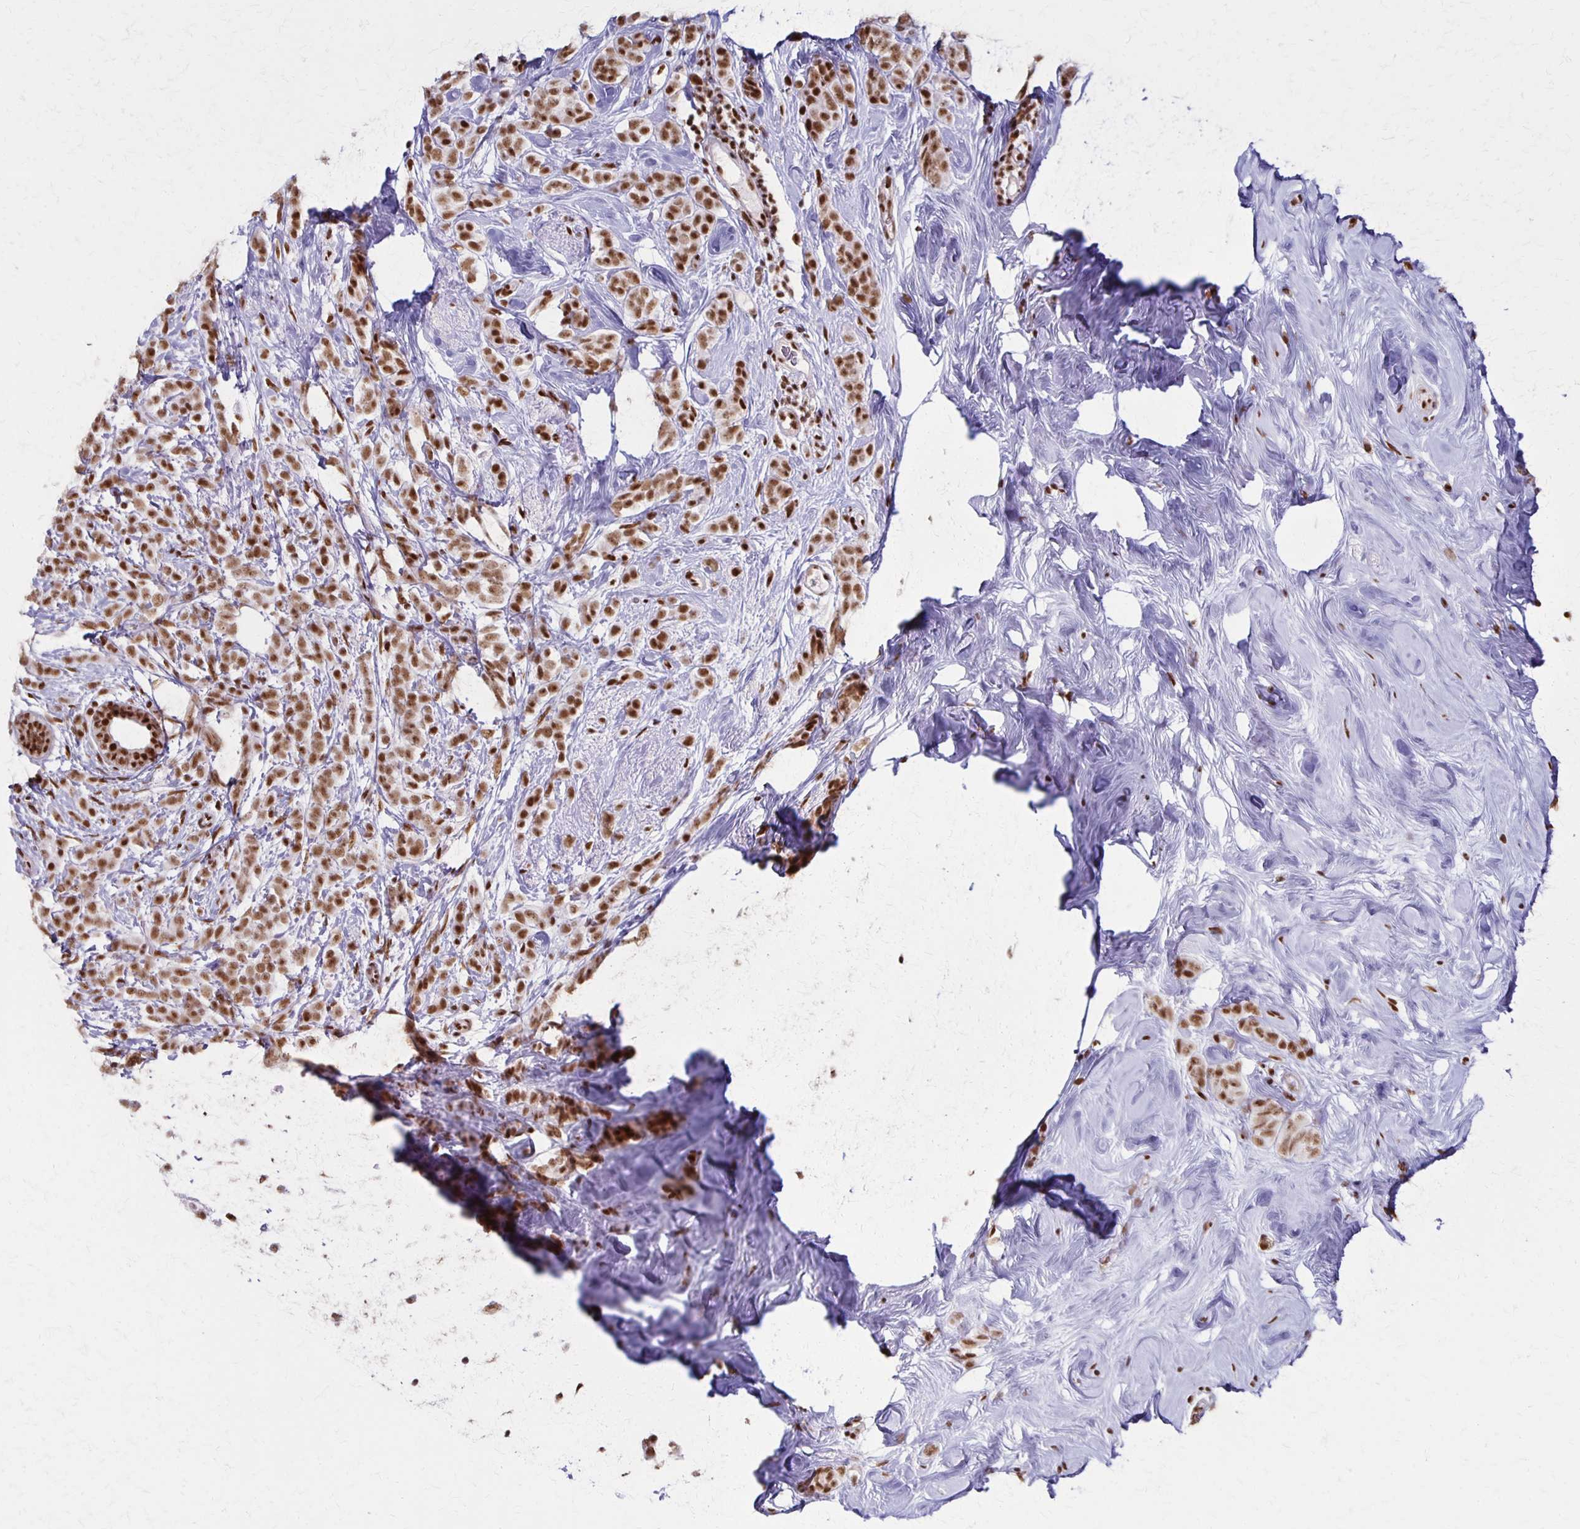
{"staining": {"intensity": "moderate", "quantity": ">75%", "location": "nuclear"}, "tissue": "breast cancer", "cell_type": "Tumor cells", "image_type": "cancer", "snomed": [{"axis": "morphology", "description": "Lobular carcinoma"}, {"axis": "topography", "description": "Breast"}], "caption": "Breast cancer stained with a brown dye displays moderate nuclear positive positivity in approximately >75% of tumor cells.", "gene": "XRCC6", "patient": {"sex": "female", "age": 49}}